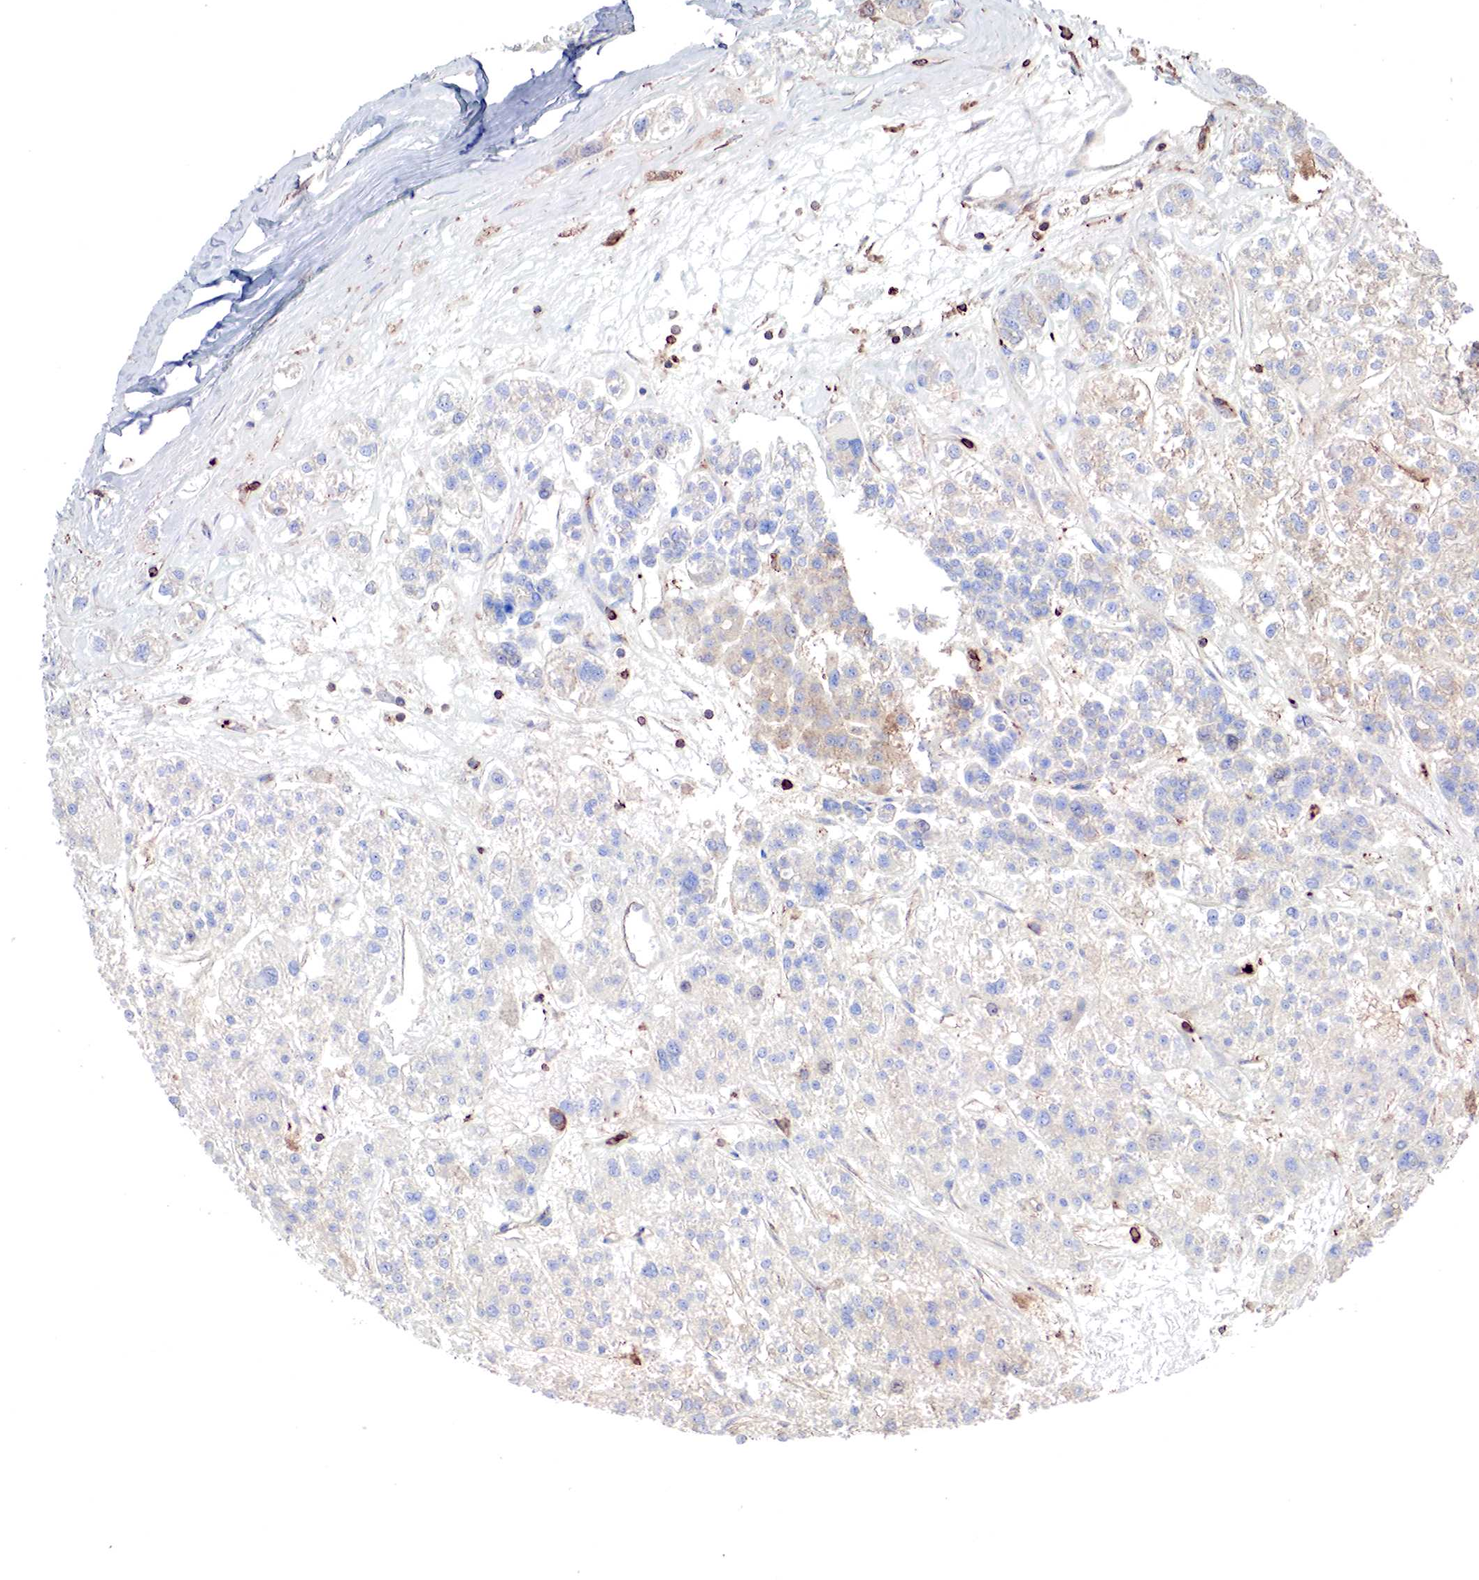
{"staining": {"intensity": "weak", "quantity": "<25%", "location": "cytoplasmic/membranous"}, "tissue": "liver cancer", "cell_type": "Tumor cells", "image_type": "cancer", "snomed": [{"axis": "morphology", "description": "Carcinoma, Hepatocellular, NOS"}, {"axis": "topography", "description": "Liver"}], "caption": "Human liver hepatocellular carcinoma stained for a protein using immunohistochemistry demonstrates no staining in tumor cells.", "gene": "G6PD", "patient": {"sex": "female", "age": 85}}